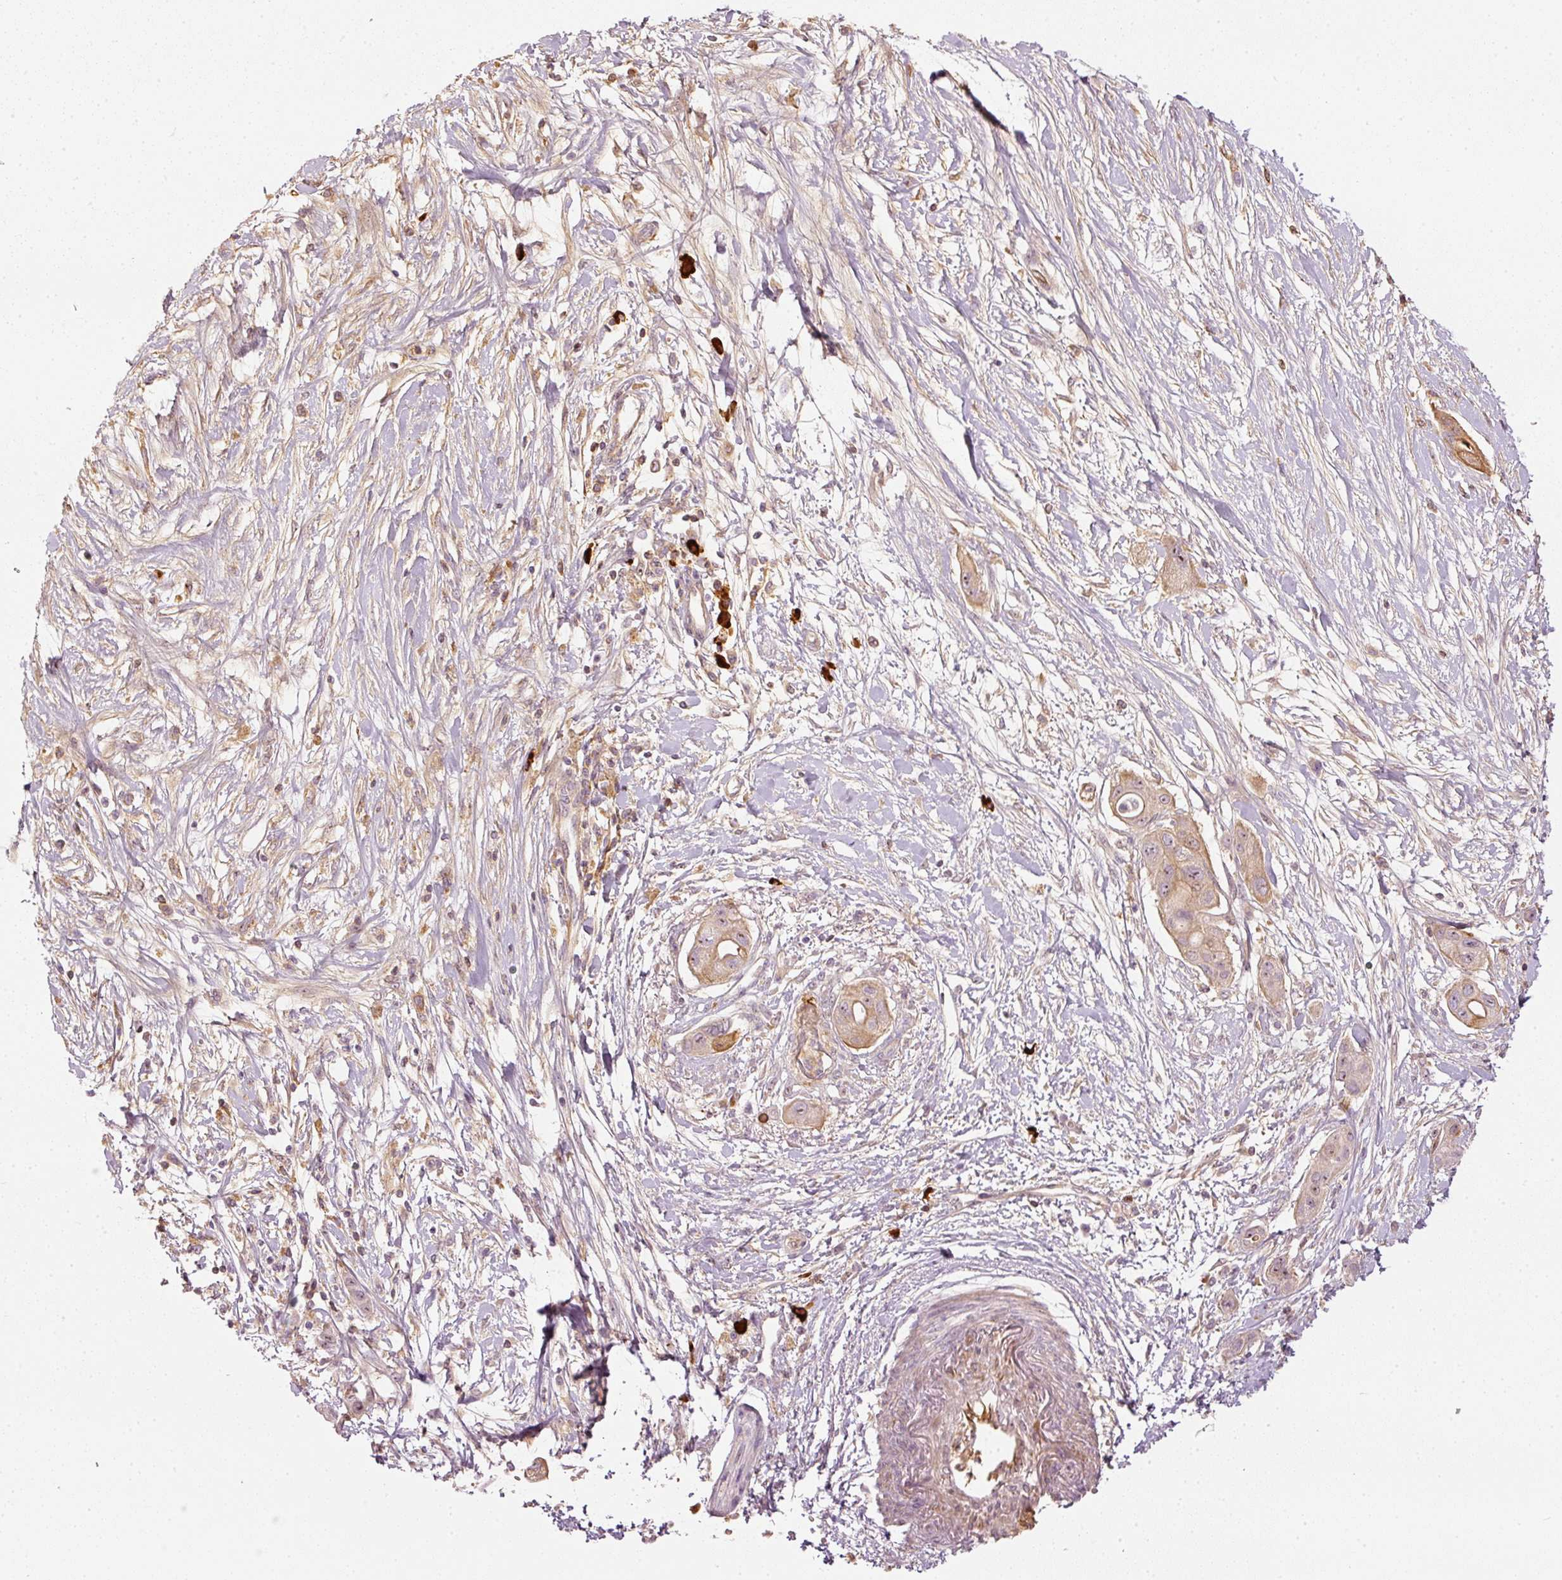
{"staining": {"intensity": "moderate", "quantity": "25%-75%", "location": "cytoplasmic/membranous,nuclear"}, "tissue": "pancreatic cancer", "cell_type": "Tumor cells", "image_type": "cancer", "snomed": [{"axis": "morphology", "description": "Adenocarcinoma, NOS"}, {"axis": "topography", "description": "Pancreas"}], "caption": "Human pancreatic cancer (adenocarcinoma) stained with a protein marker demonstrates moderate staining in tumor cells.", "gene": "VCAM1", "patient": {"sex": "male", "age": 68}}